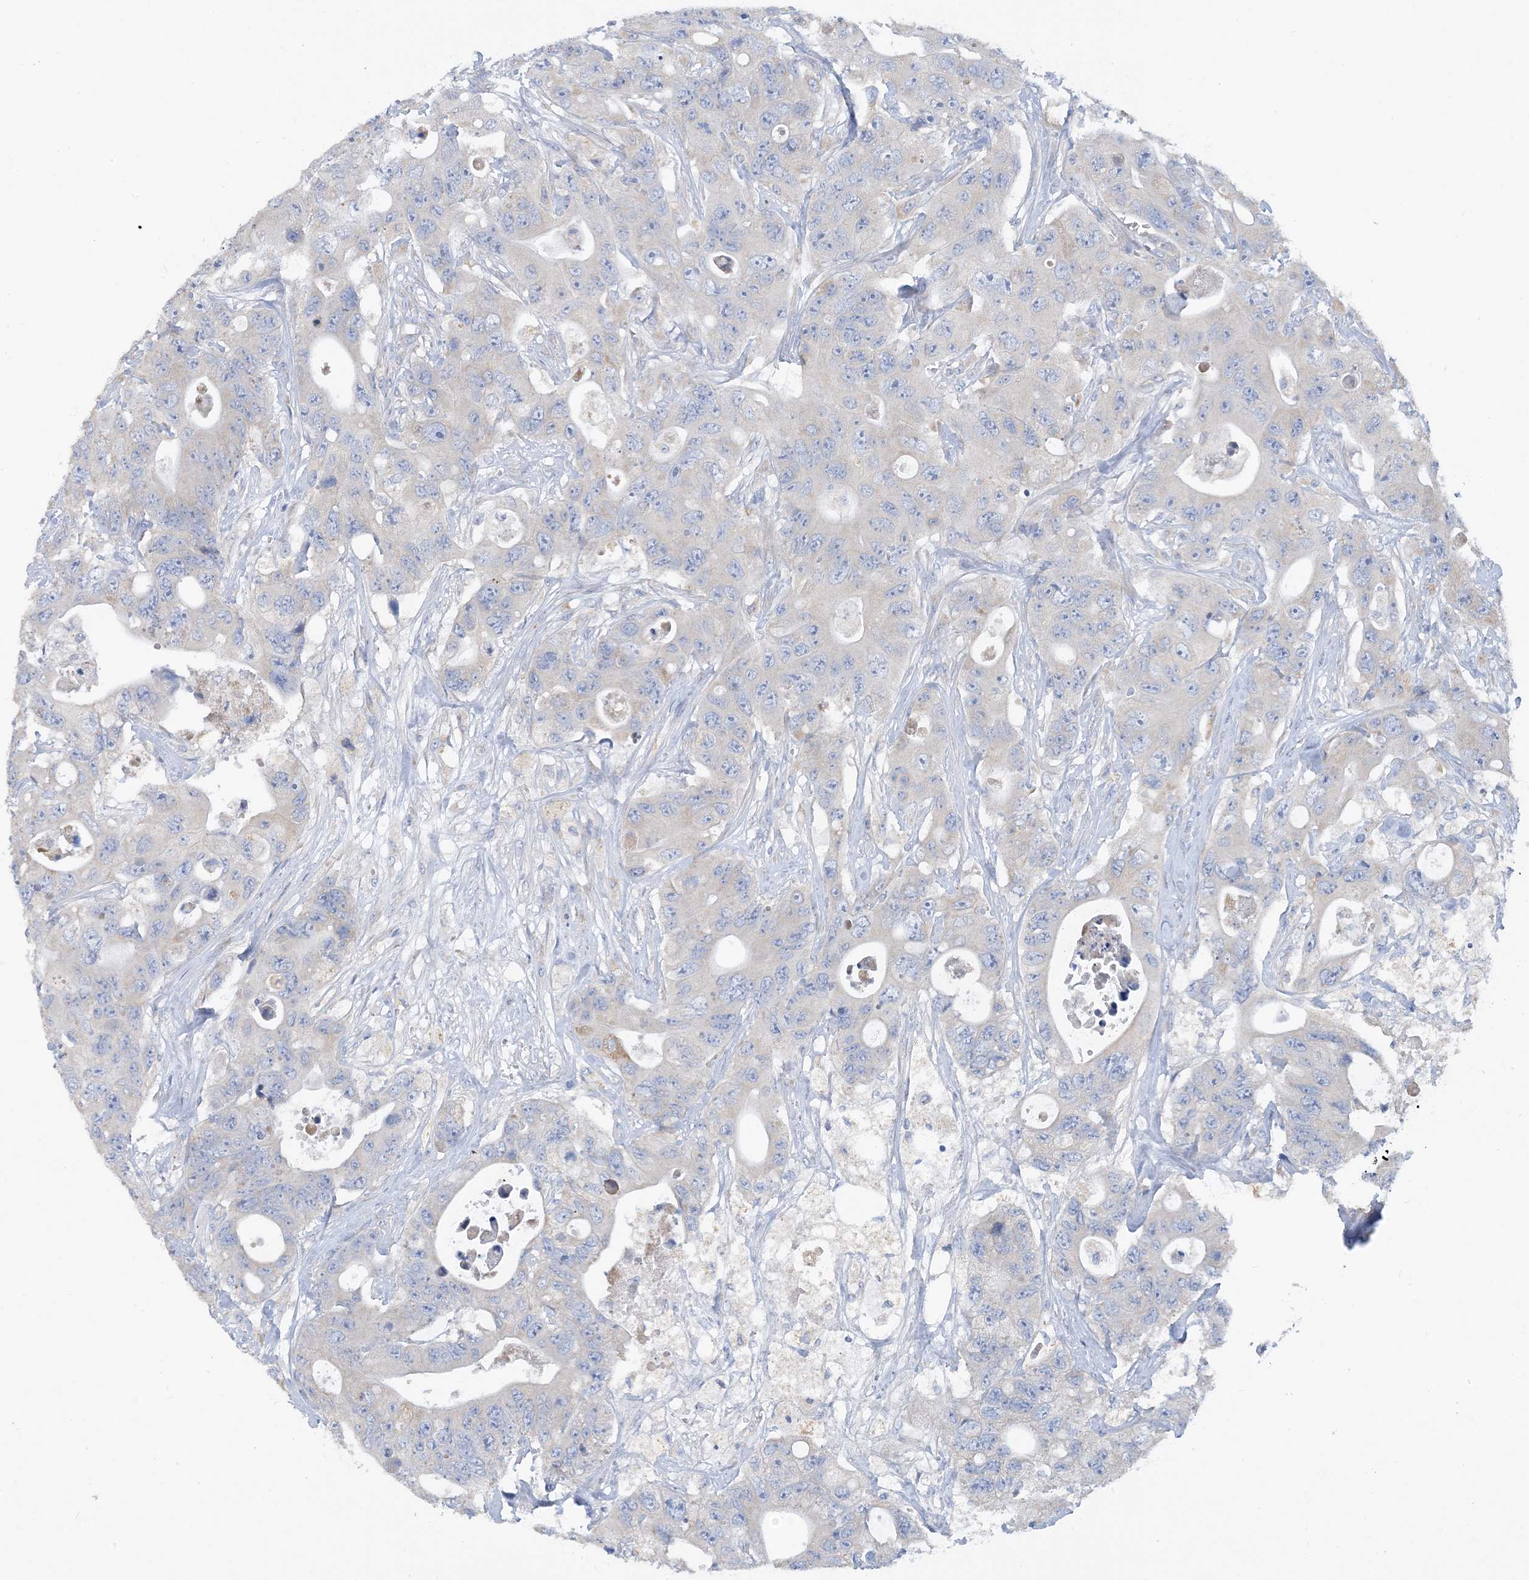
{"staining": {"intensity": "negative", "quantity": "none", "location": "none"}, "tissue": "colorectal cancer", "cell_type": "Tumor cells", "image_type": "cancer", "snomed": [{"axis": "morphology", "description": "Adenocarcinoma, NOS"}, {"axis": "topography", "description": "Colon"}], "caption": "Protein analysis of adenocarcinoma (colorectal) exhibits no significant expression in tumor cells.", "gene": "ZCCHC18", "patient": {"sex": "female", "age": 46}}